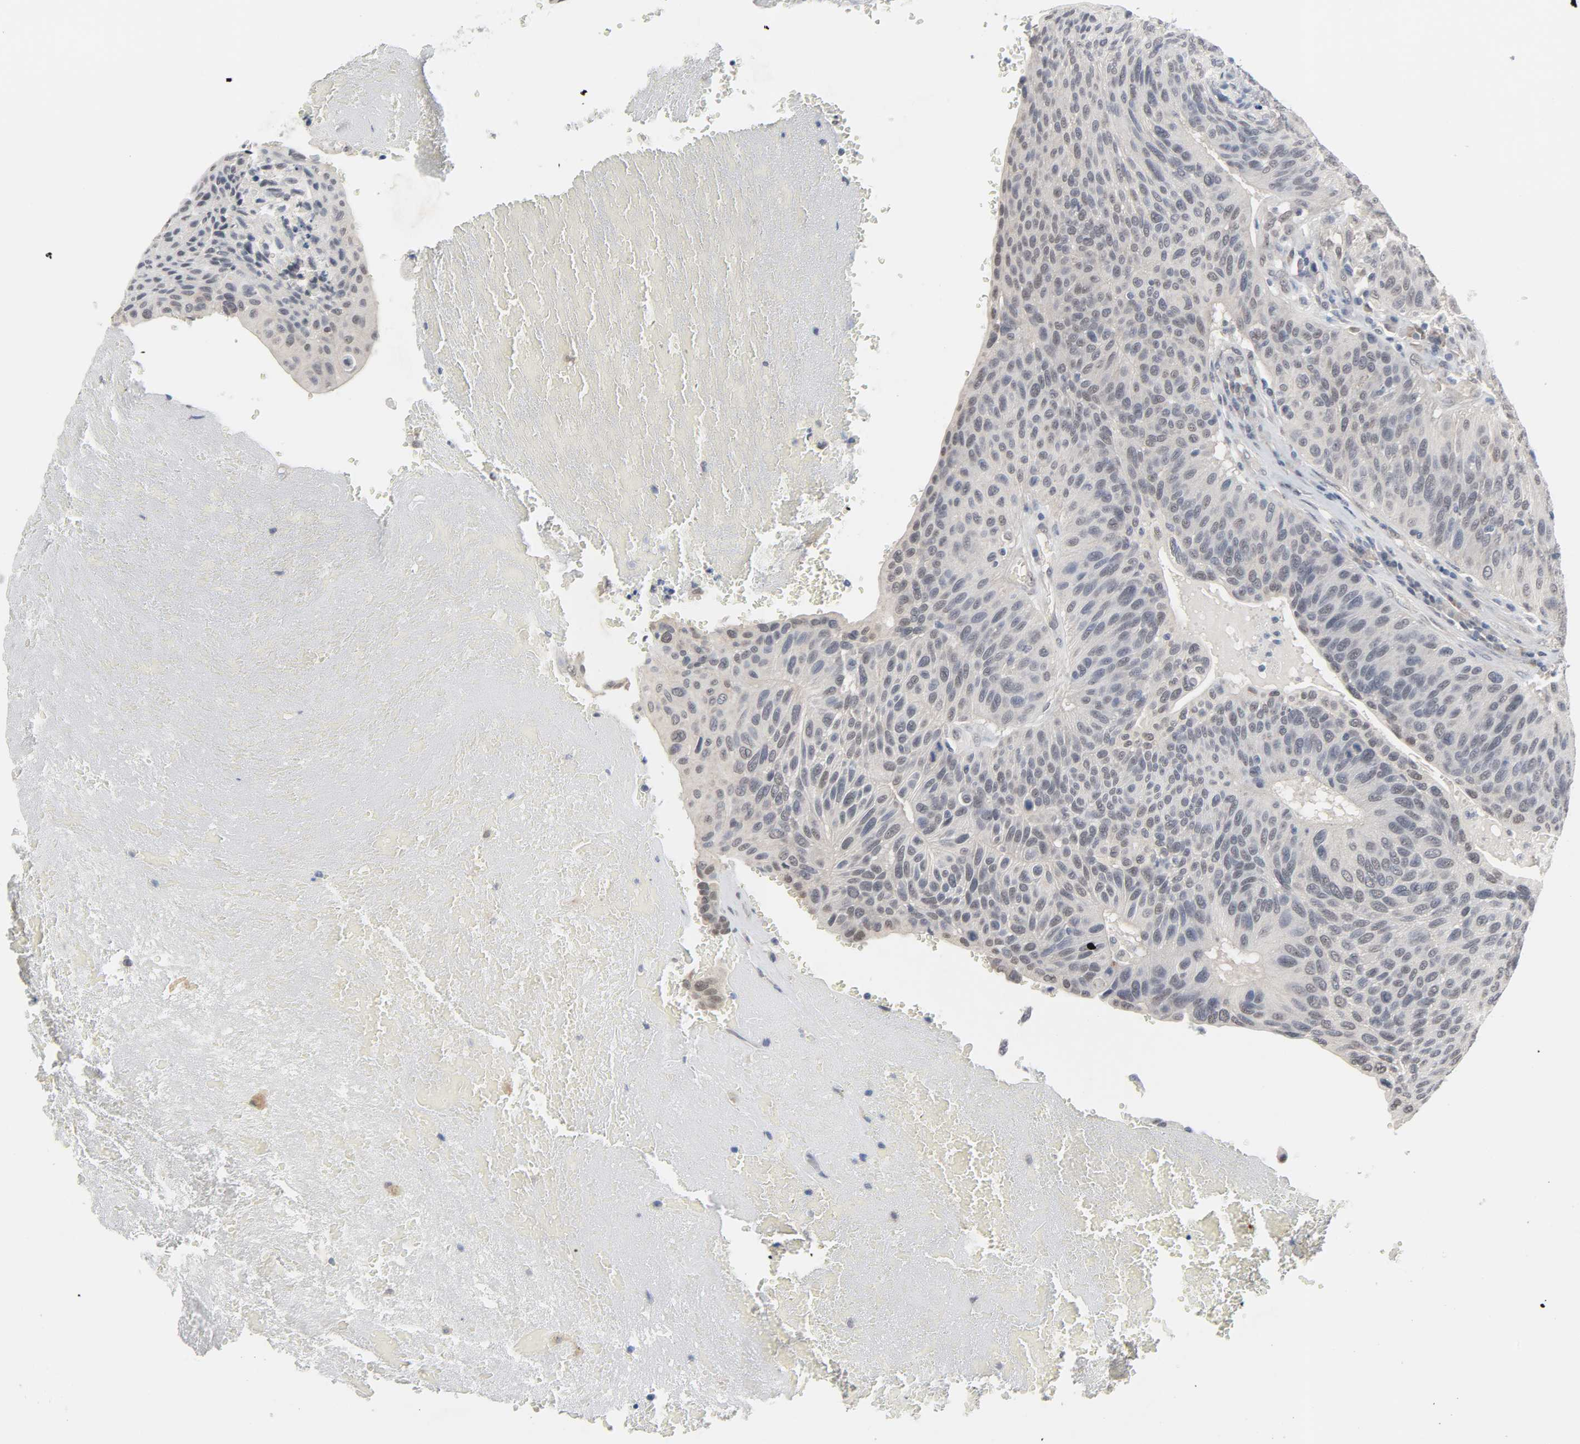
{"staining": {"intensity": "weak", "quantity": "<25%", "location": "cytoplasmic/membranous"}, "tissue": "urothelial cancer", "cell_type": "Tumor cells", "image_type": "cancer", "snomed": [{"axis": "morphology", "description": "Urothelial carcinoma, High grade"}, {"axis": "topography", "description": "Urinary bladder"}], "caption": "The immunohistochemistry (IHC) micrograph has no significant expression in tumor cells of urothelial carcinoma (high-grade) tissue.", "gene": "ACSS2", "patient": {"sex": "male", "age": 66}}